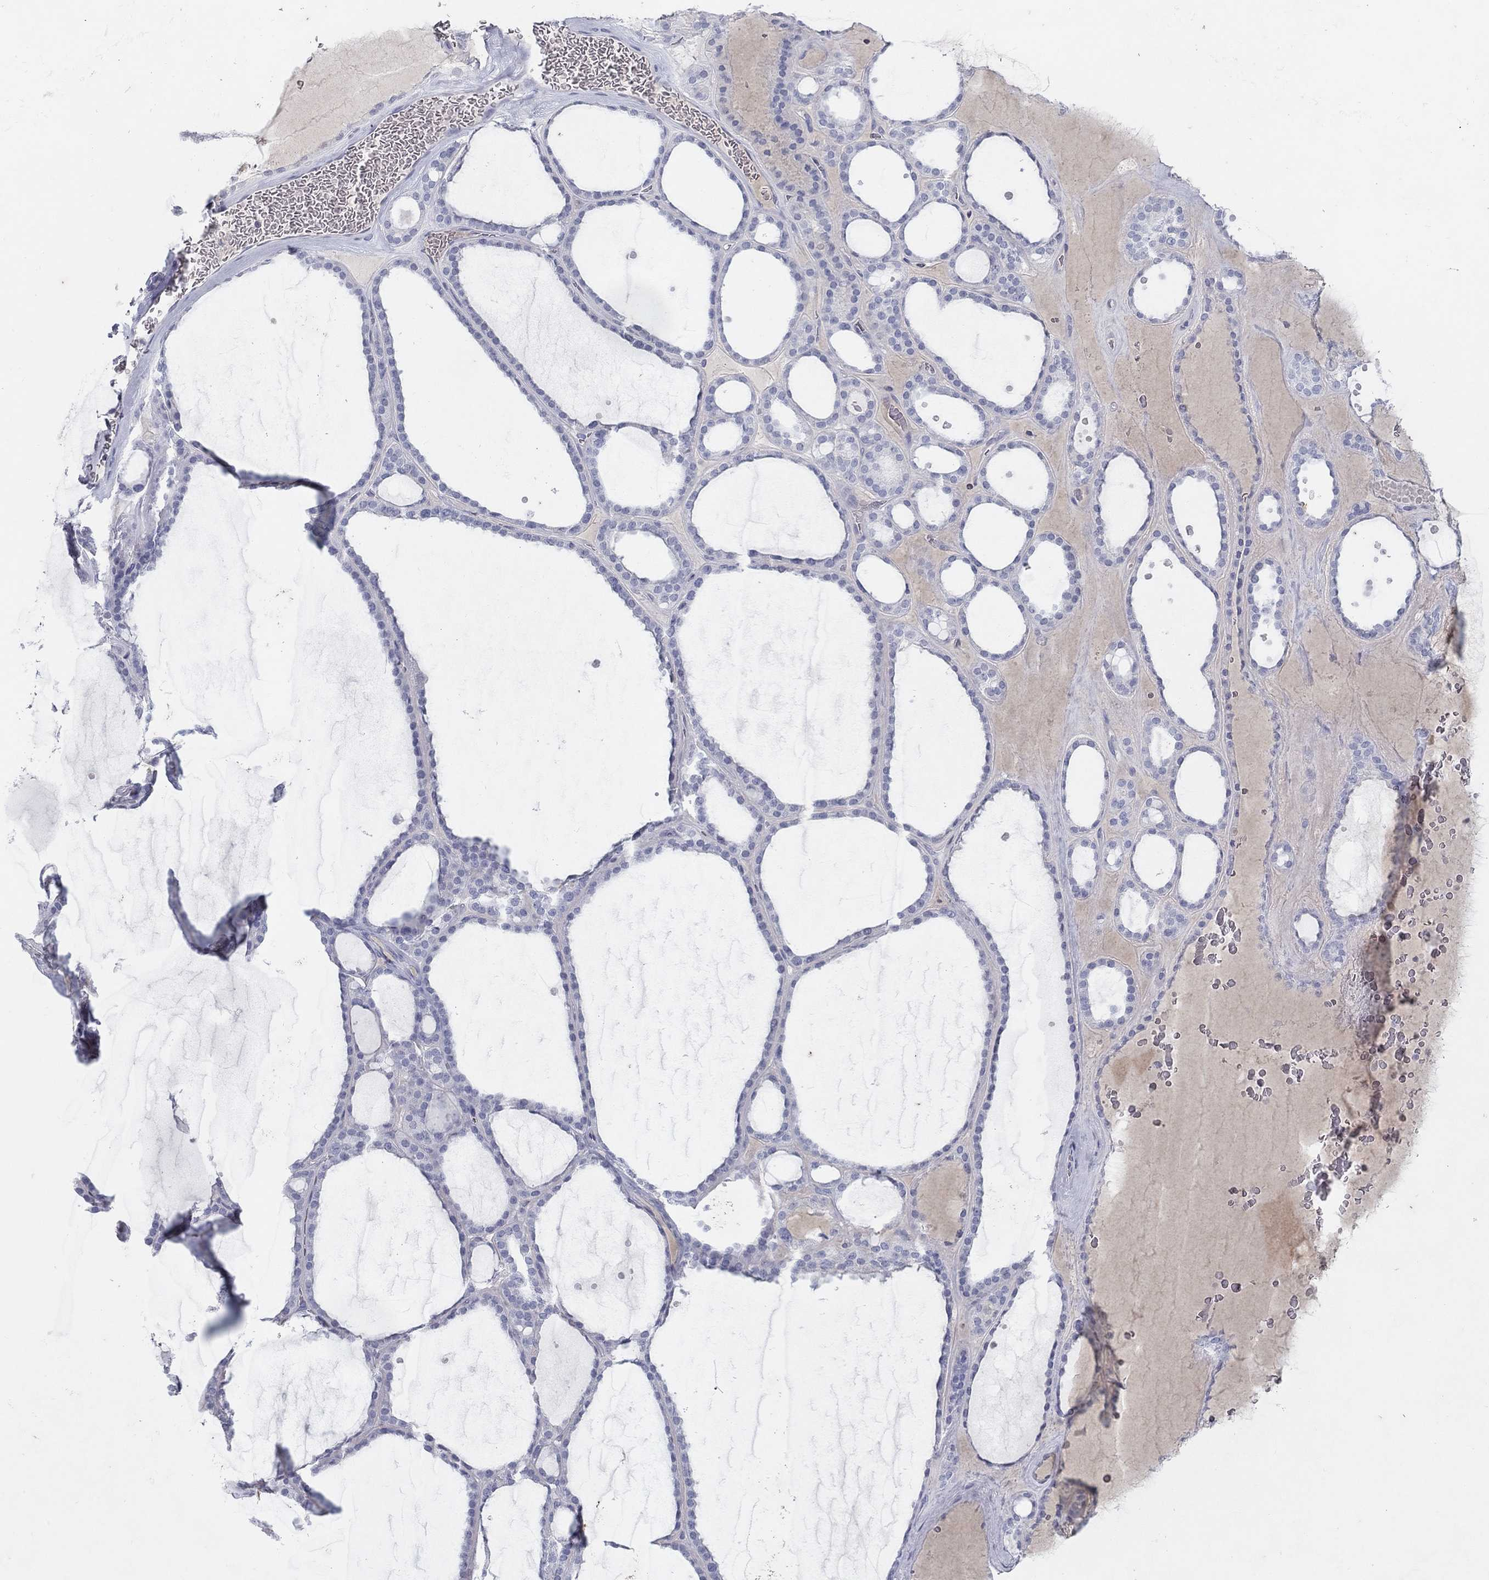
{"staining": {"intensity": "negative", "quantity": "none", "location": "none"}, "tissue": "thyroid gland", "cell_type": "Glandular cells", "image_type": "normal", "snomed": [{"axis": "morphology", "description": "Normal tissue, NOS"}, {"axis": "topography", "description": "Thyroid gland"}], "caption": "Photomicrograph shows no protein expression in glandular cells of benign thyroid gland.", "gene": "CPT1B", "patient": {"sex": "male", "age": 63}}